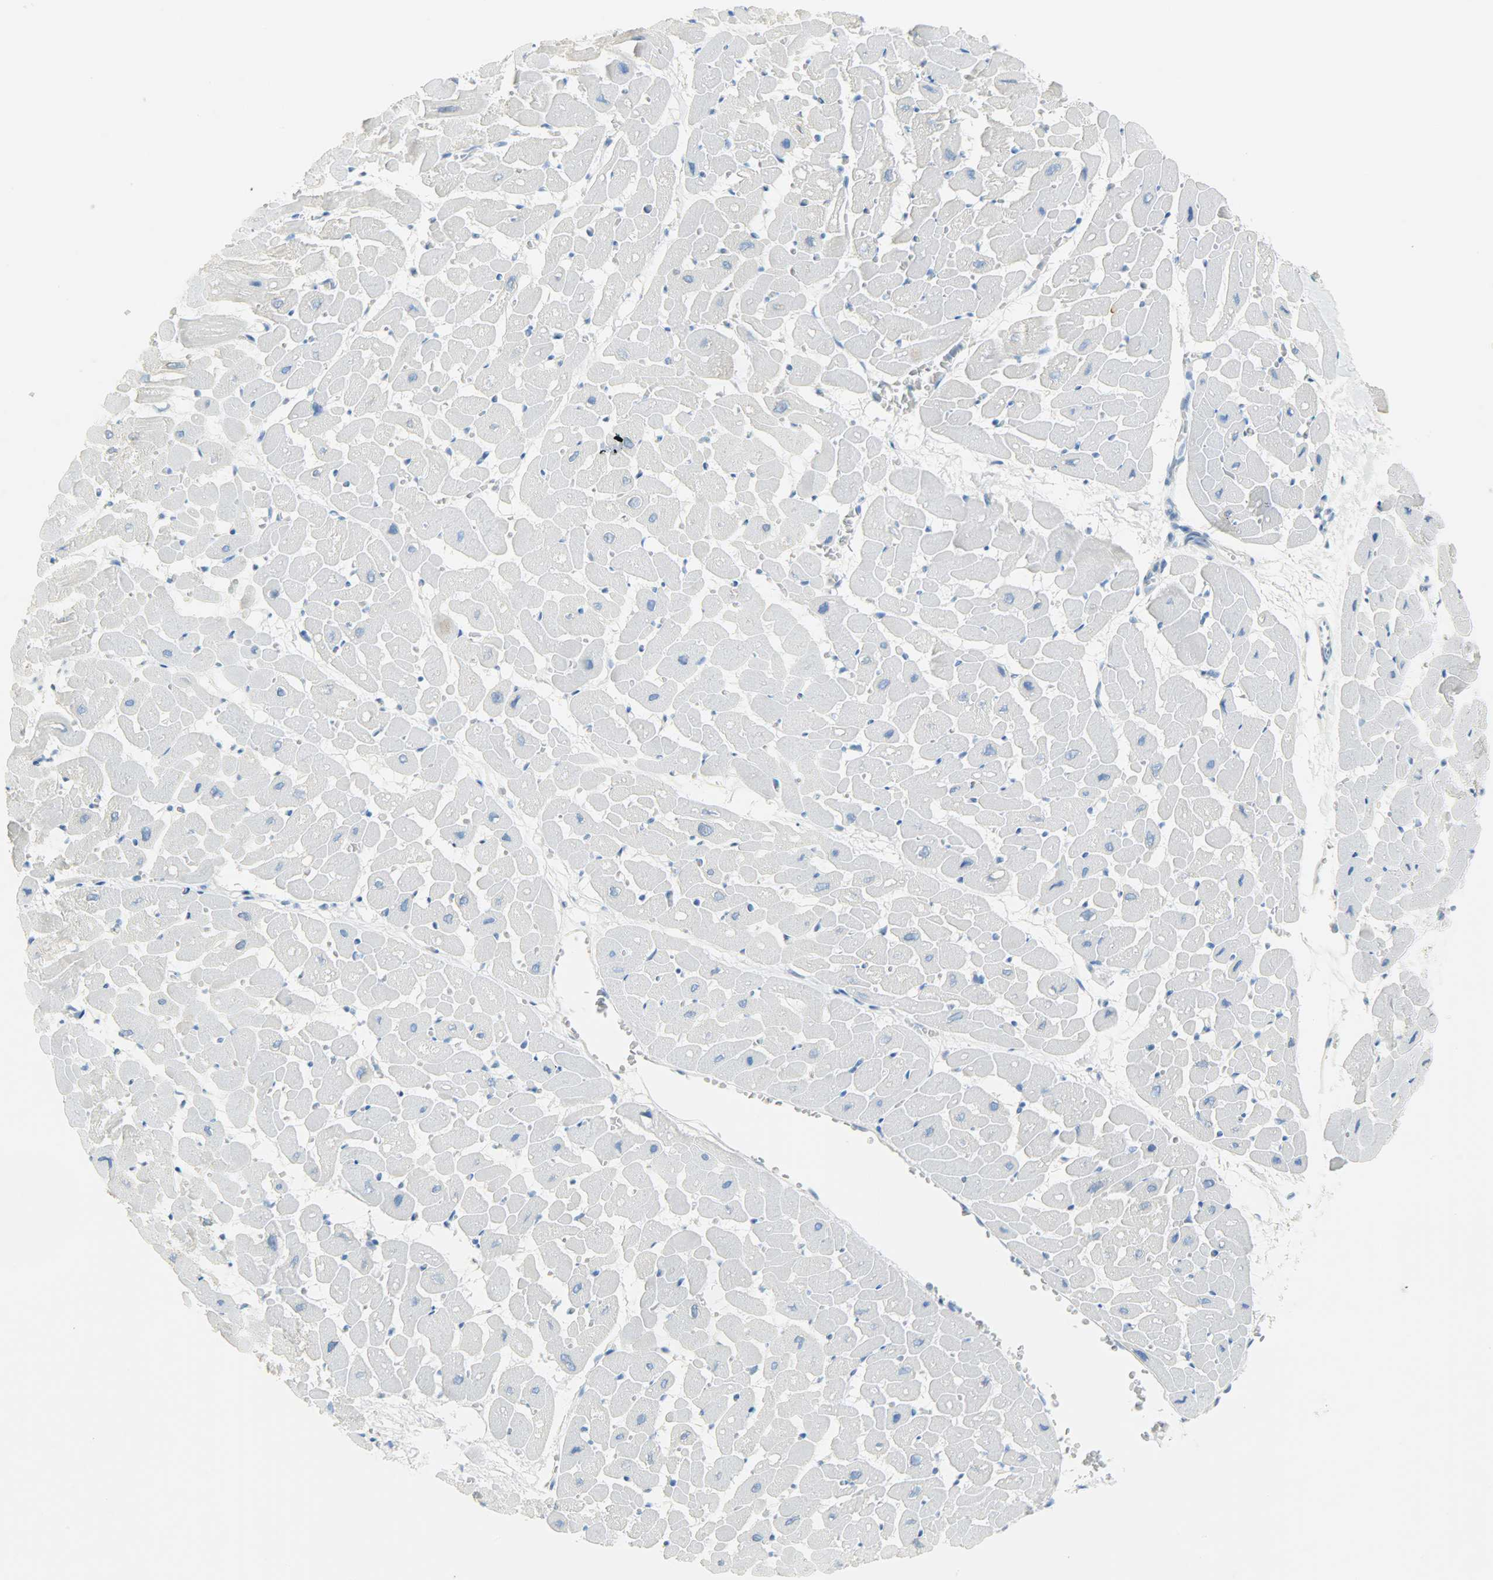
{"staining": {"intensity": "negative", "quantity": "none", "location": "none"}, "tissue": "heart muscle", "cell_type": "Cardiomyocytes", "image_type": "normal", "snomed": [{"axis": "morphology", "description": "Normal tissue, NOS"}, {"axis": "topography", "description": "Heart"}], "caption": "A high-resolution image shows IHC staining of unremarkable heart muscle, which exhibits no significant positivity in cardiomyocytes.", "gene": "PROM1", "patient": {"sex": "male", "age": 45}}